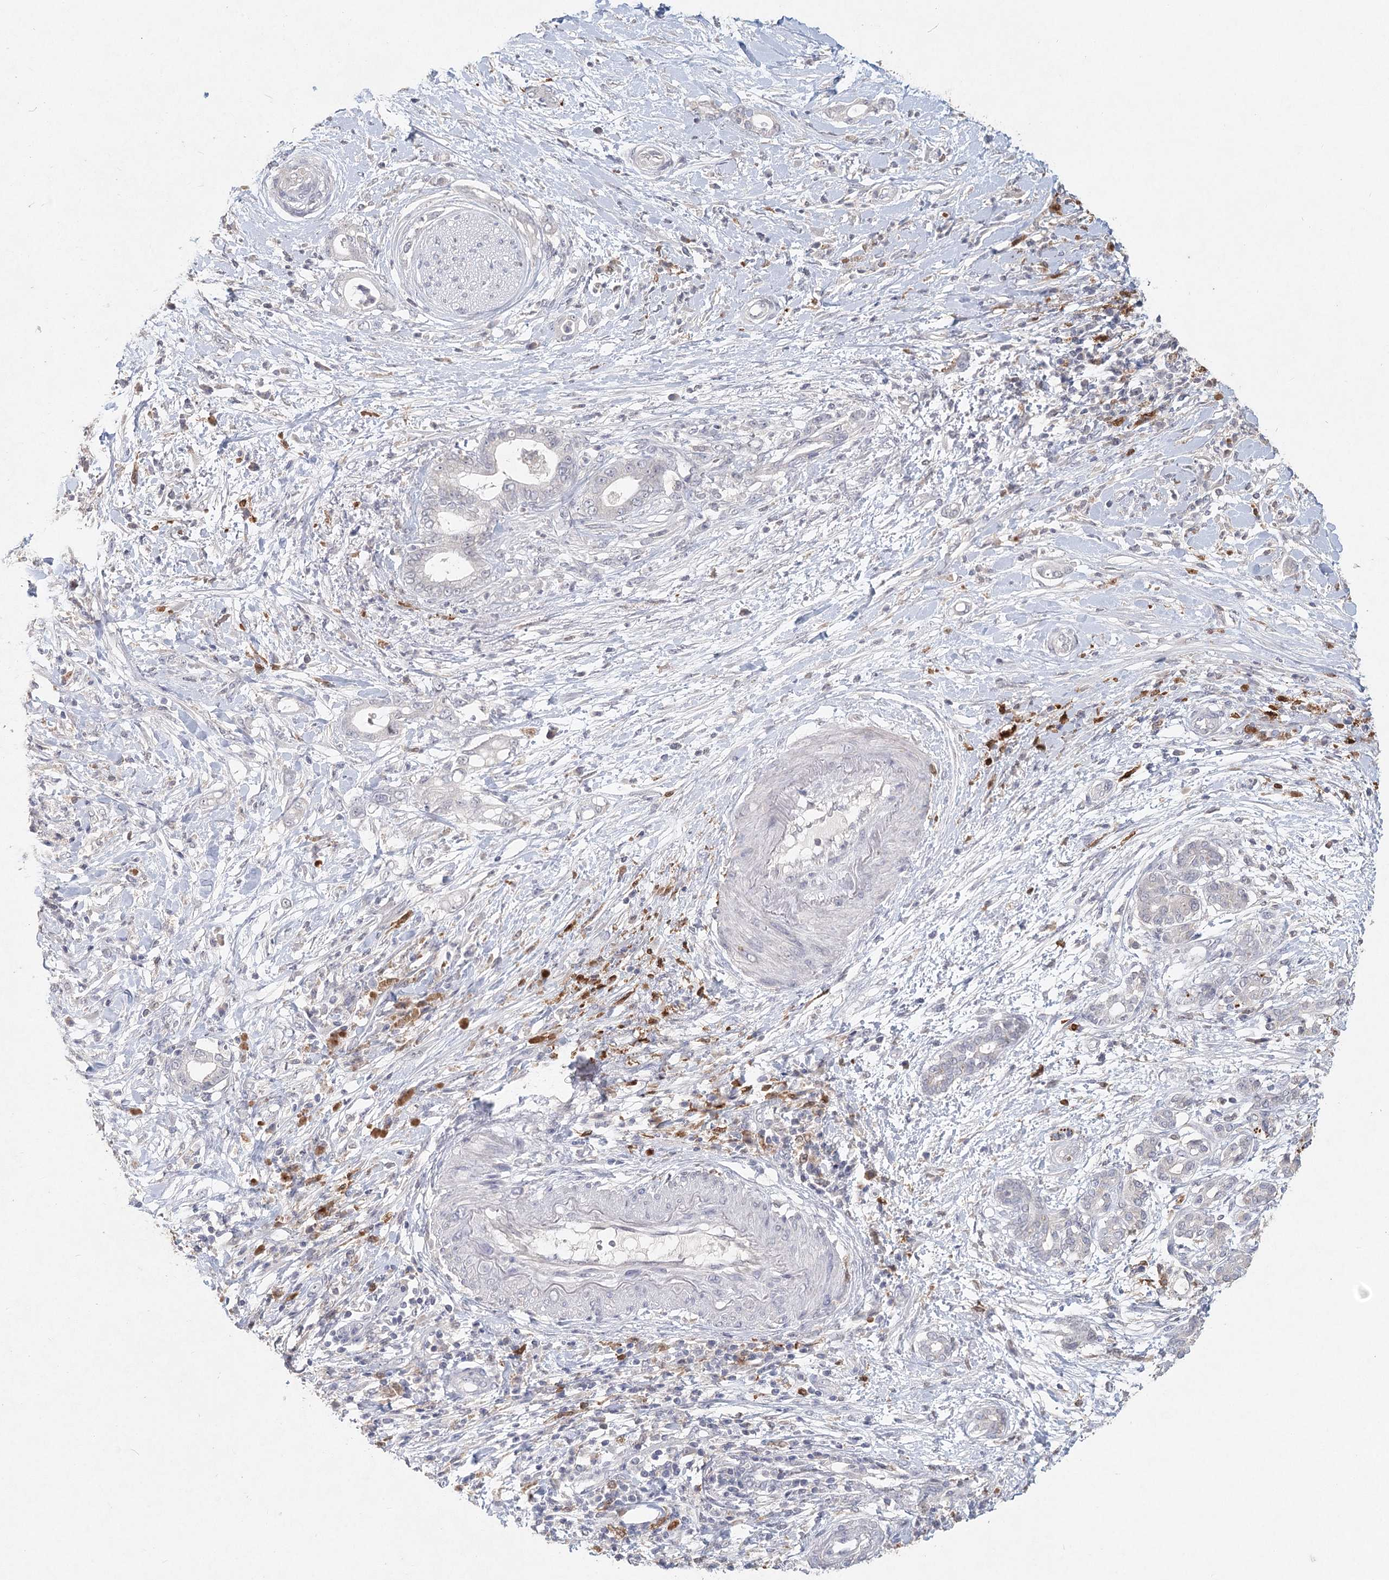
{"staining": {"intensity": "negative", "quantity": "none", "location": "none"}, "tissue": "pancreatic cancer", "cell_type": "Tumor cells", "image_type": "cancer", "snomed": [{"axis": "morphology", "description": "Adenocarcinoma, NOS"}, {"axis": "topography", "description": "Pancreas"}], "caption": "Immunohistochemistry (IHC) of human pancreatic cancer shows no expression in tumor cells.", "gene": "ARSI", "patient": {"sex": "female", "age": 55}}